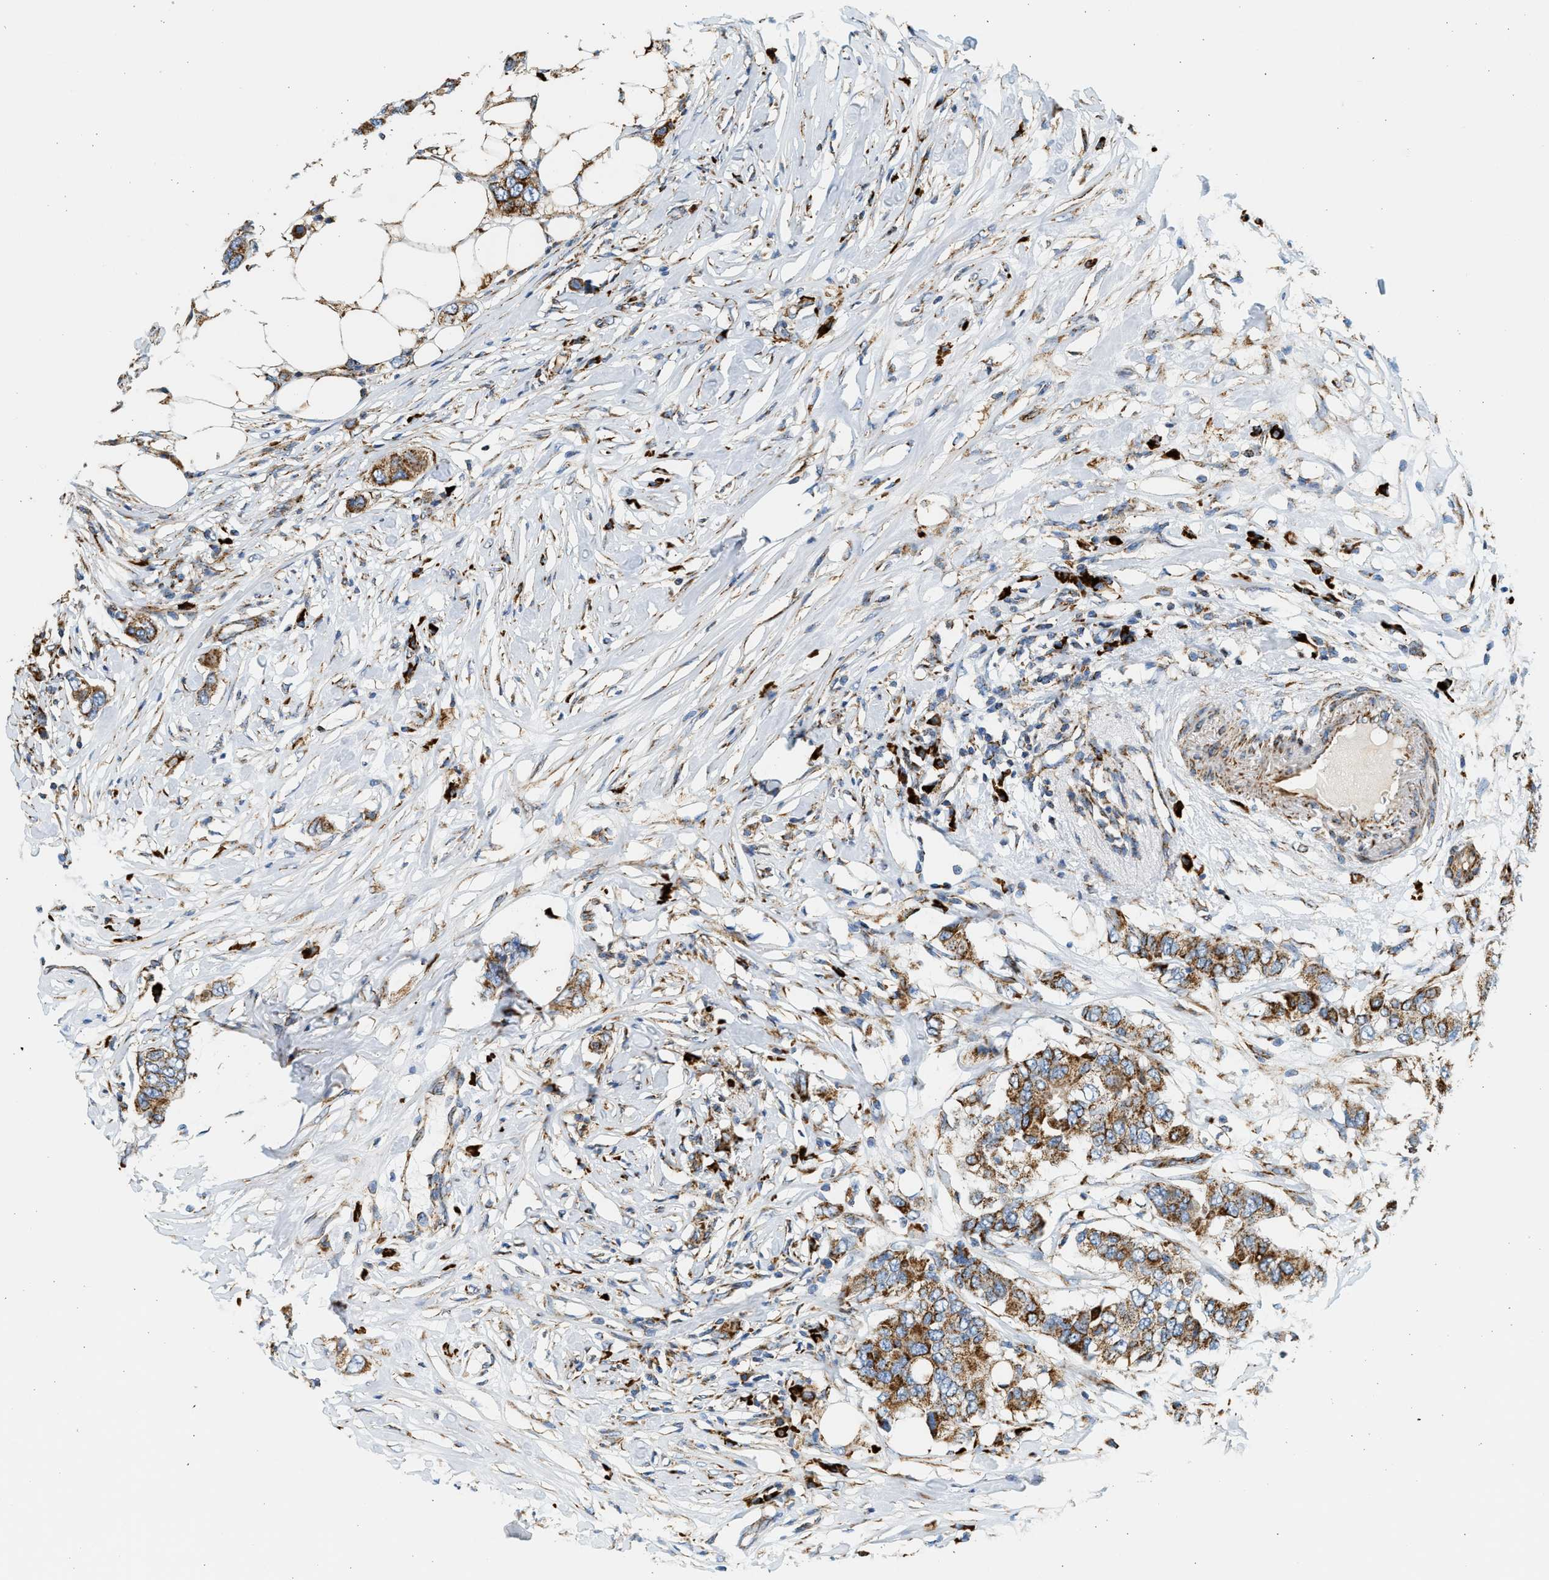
{"staining": {"intensity": "strong", "quantity": ">75%", "location": "cytoplasmic/membranous"}, "tissue": "breast cancer", "cell_type": "Tumor cells", "image_type": "cancer", "snomed": [{"axis": "morphology", "description": "Duct carcinoma"}, {"axis": "topography", "description": "Breast"}], "caption": "A high amount of strong cytoplasmic/membranous positivity is seen in about >75% of tumor cells in breast cancer (infiltrating ductal carcinoma) tissue. The staining is performed using DAB (3,3'-diaminobenzidine) brown chromogen to label protein expression. The nuclei are counter-stained blue using hematoxylin.", "gene": "KCNMB3", "patient": {"sex": "female", "age": 50}}